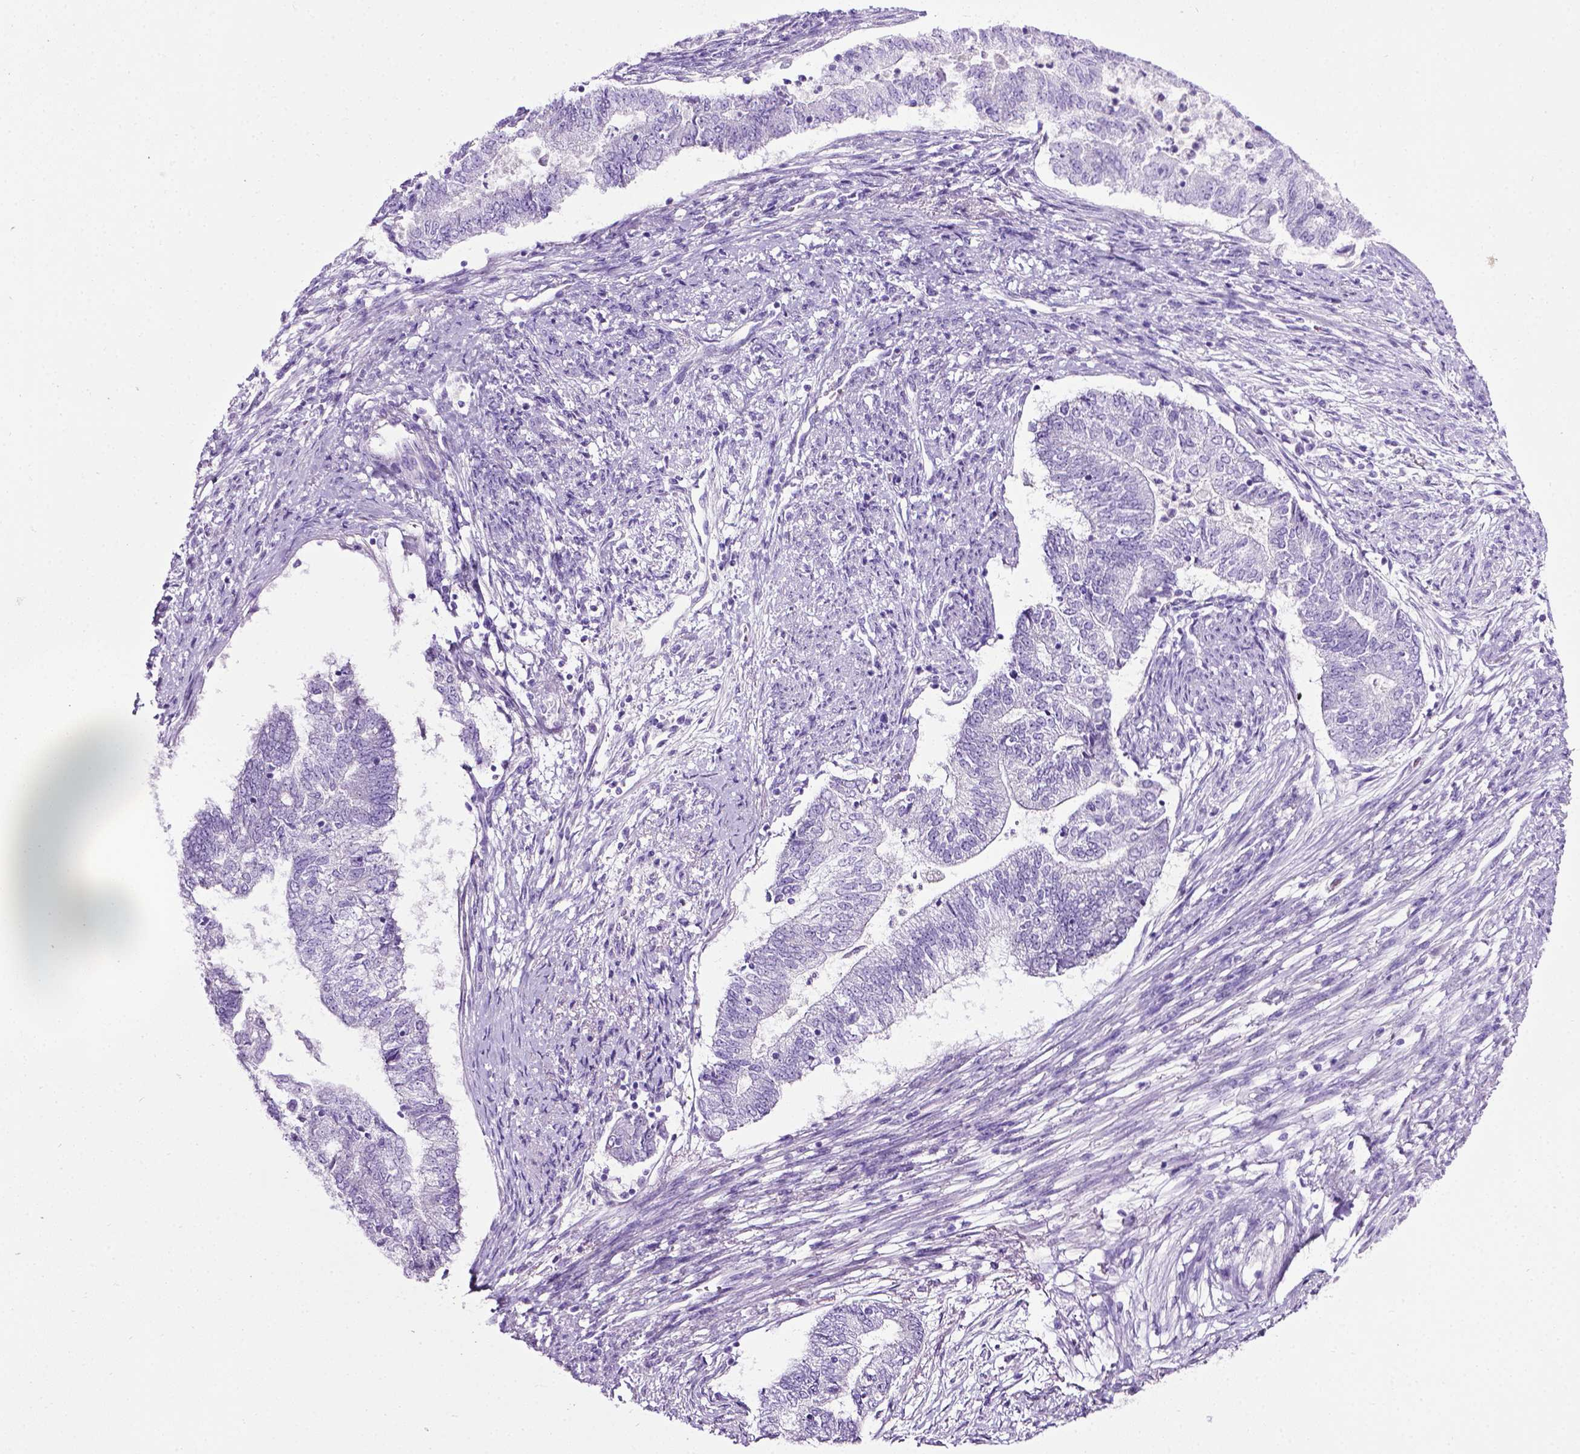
{"staining": {"intensity": "negative", "quantity": "none", "location": "none"}, "tissue": "endometrial cancer", "cell_type": "Tumor cells", "image_type": "cancer", "snomed": [{"axis": "morphology", "description": "Adenocarcinoma, NOS"}, {"axis": "topography", "description": "Endometrium"}], "caption": "Endometrial cancer was stained to show a protein in brown. There is no significant expression in tumor cells. (IHC, brightfield microscopy, high magnification).", "gene": "LELP1", "patient": {"sex": "female", "age": 65}}